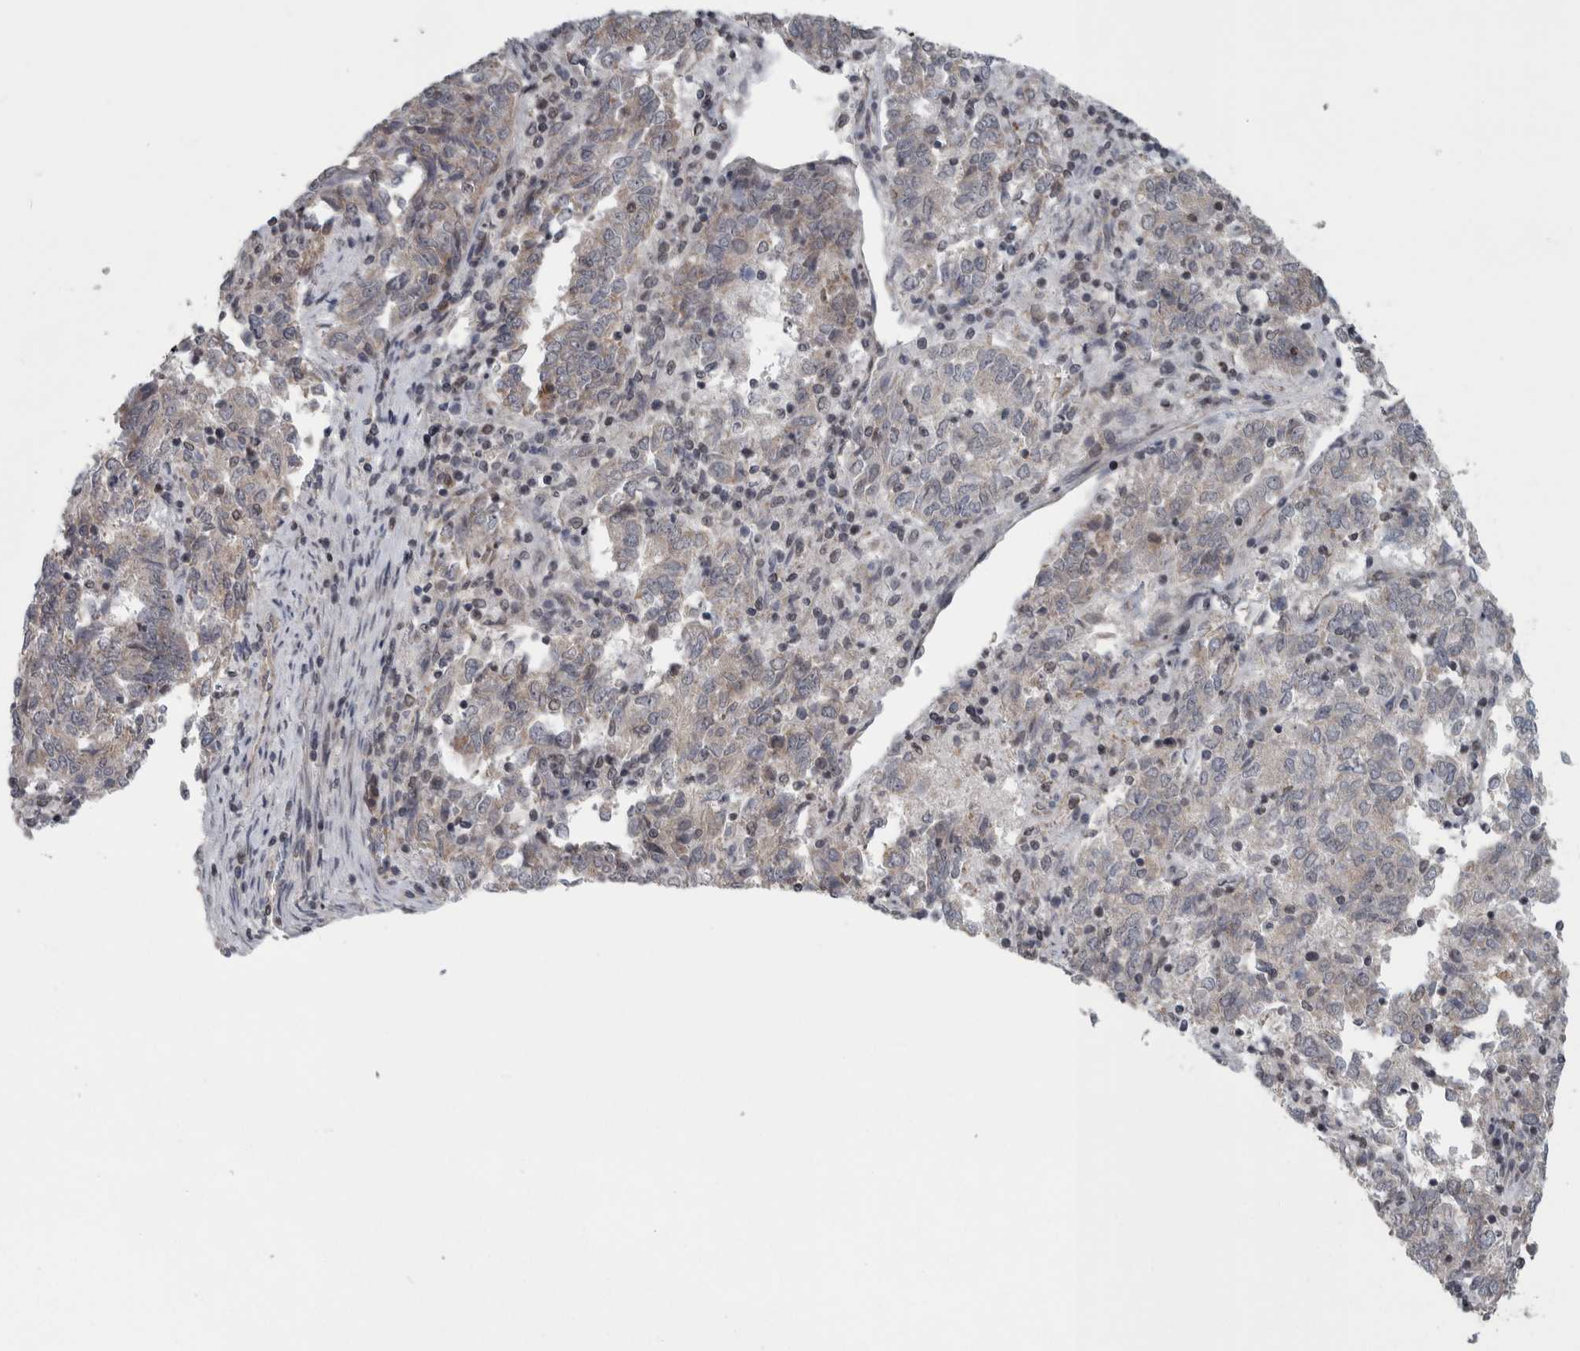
{"staining": {"intensity": "weak", "quantity": "<25%", "location": "cytoplasmic/membranous"}, "tissue": "endometrial cancer", "cell_type": "Tumor cells", "image_type": "cancer", "snomed": [{"axis": "morphology", "description": "Adenocarcinoma, NOS"}, {"axis": "topography", "description": "Endometrium"}], "caption": "Photomicrograph shows no significant protein staining in tumor cells of adenocarcinoma (endometrial). (DAB (3,3'-diaminobenzidine) immunohistochemistry (IHC) with hematoxylin counter stain).", "gene": "CWC27", "patient": {"sex": "female", "age": 80}}